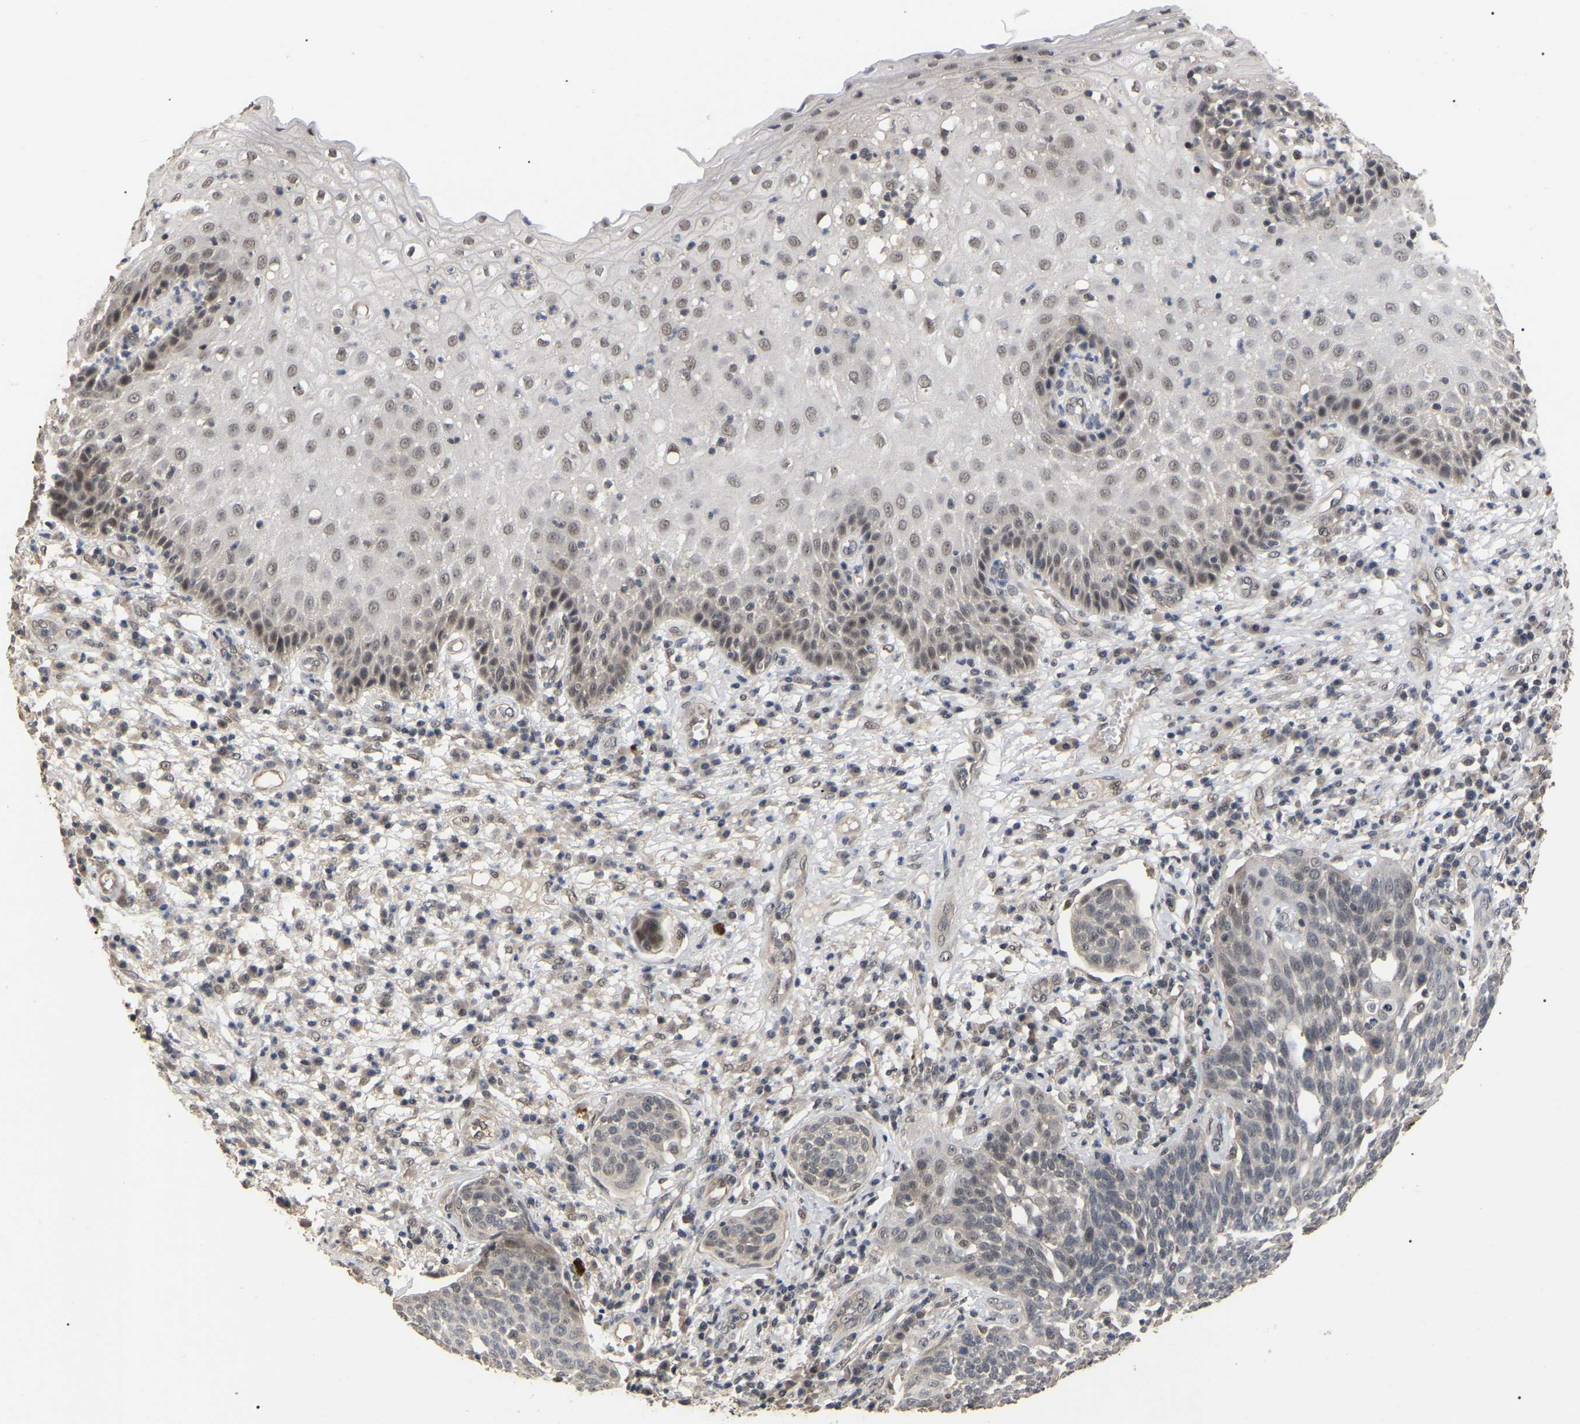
{"staining": {"intensity": "weak", "quantity": "<25%", "location": "nuclear"}, "tissue": "cervical cancer", "cell_type": "Tumor cells", "image_type": "cancer", "snomed": [{"axis": "morphology", "description": "Squamous cell carcinoma, NOS"}, {"axis": "topography", "description": "Cervix"}], "caption": "This is an immunohistochemistry histopathology image of cervical cancer. There is no positivity in tumor cells.", "gene": "JAZF1", "patient": {"sex": "female", "age": 34}}